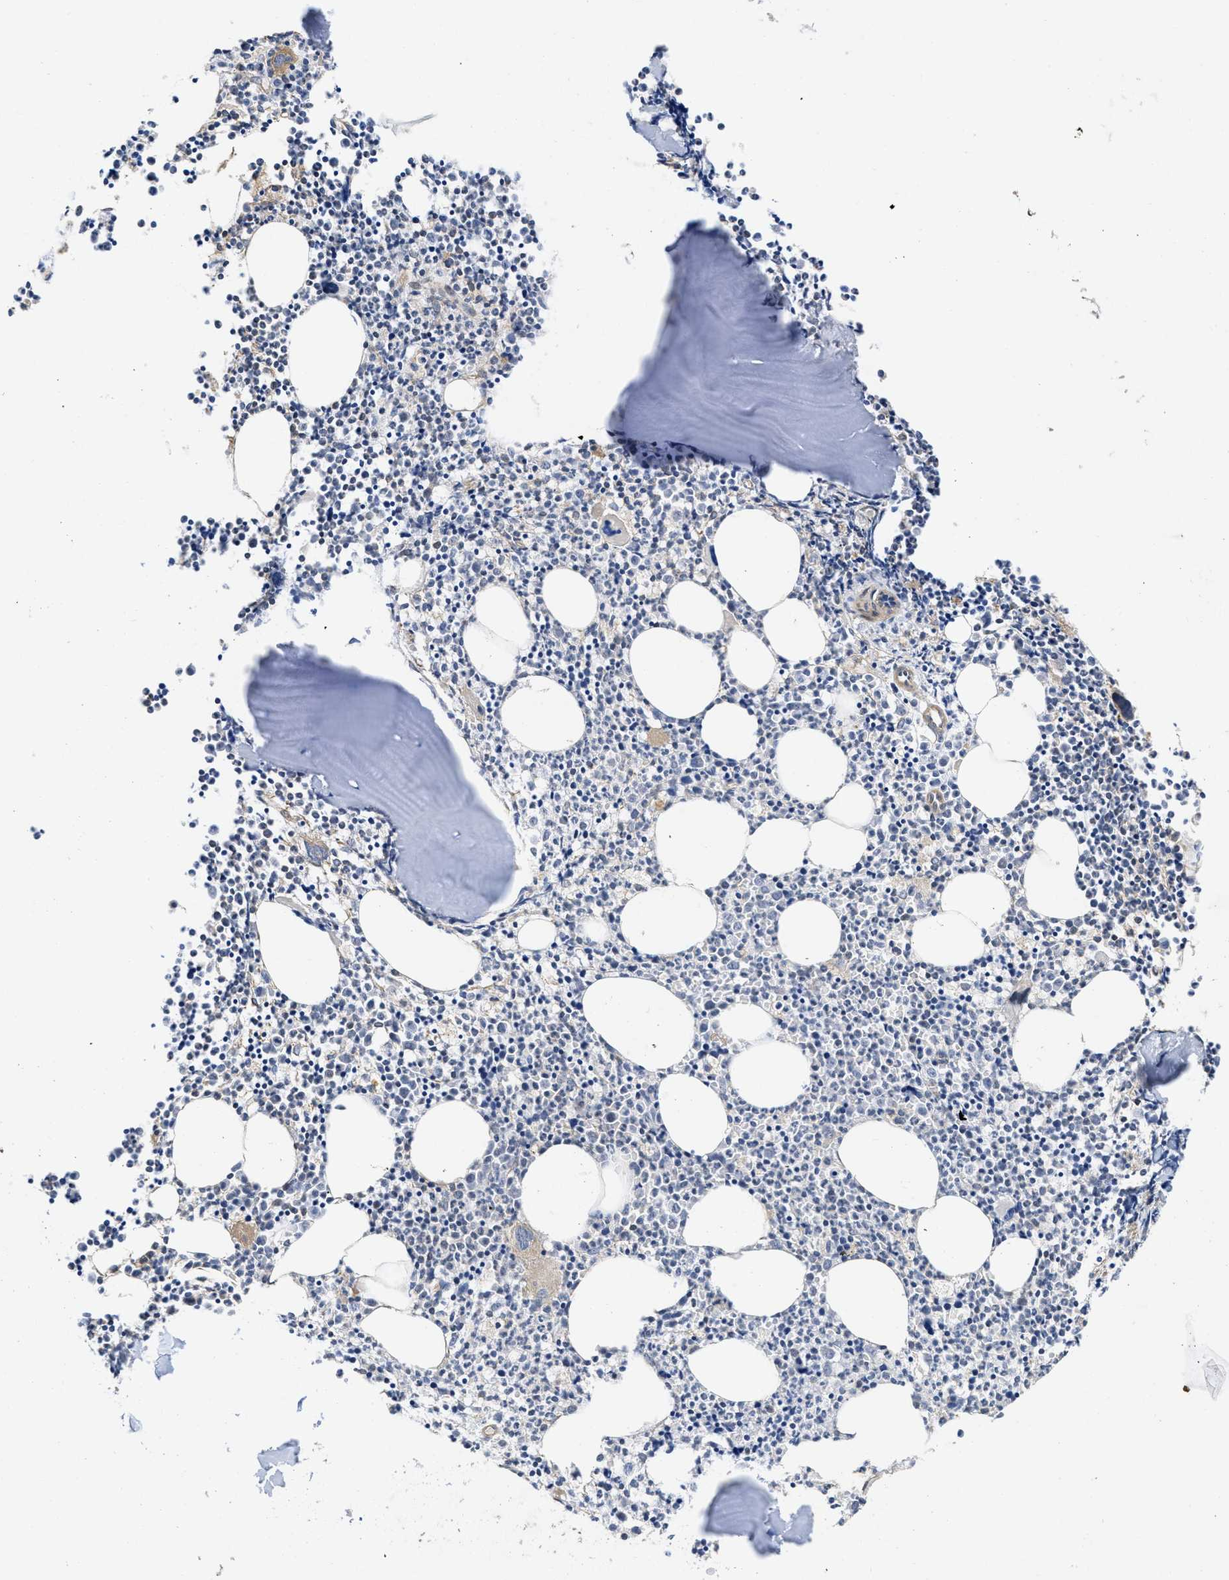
{"staining": {"intensity": "weak", "quantity": "<25%", "location": "cytoplasmic/membranous"}, "tissue": "bone marrow", "cell_type": "Hematopoietic cells", "image_type": "normal", "snomed": [{"axis": "morphology", "description": "Normal tissue, NOS"}, {"axis": "morphology", "description": "Inflammation, NOS"}, {"axis": "topography", "description": "Bone marrow"}], "caption": "This image is of normal bone marrow stained with IHC to label a protein in brown with the nuclei are counter-stained blue. There is no expression in hematopoietic cells. (DAB IHC with hematoxylin counter stain).", "gene": "ARHGEF26", "patient": {"sex": "female", "age": 53}}